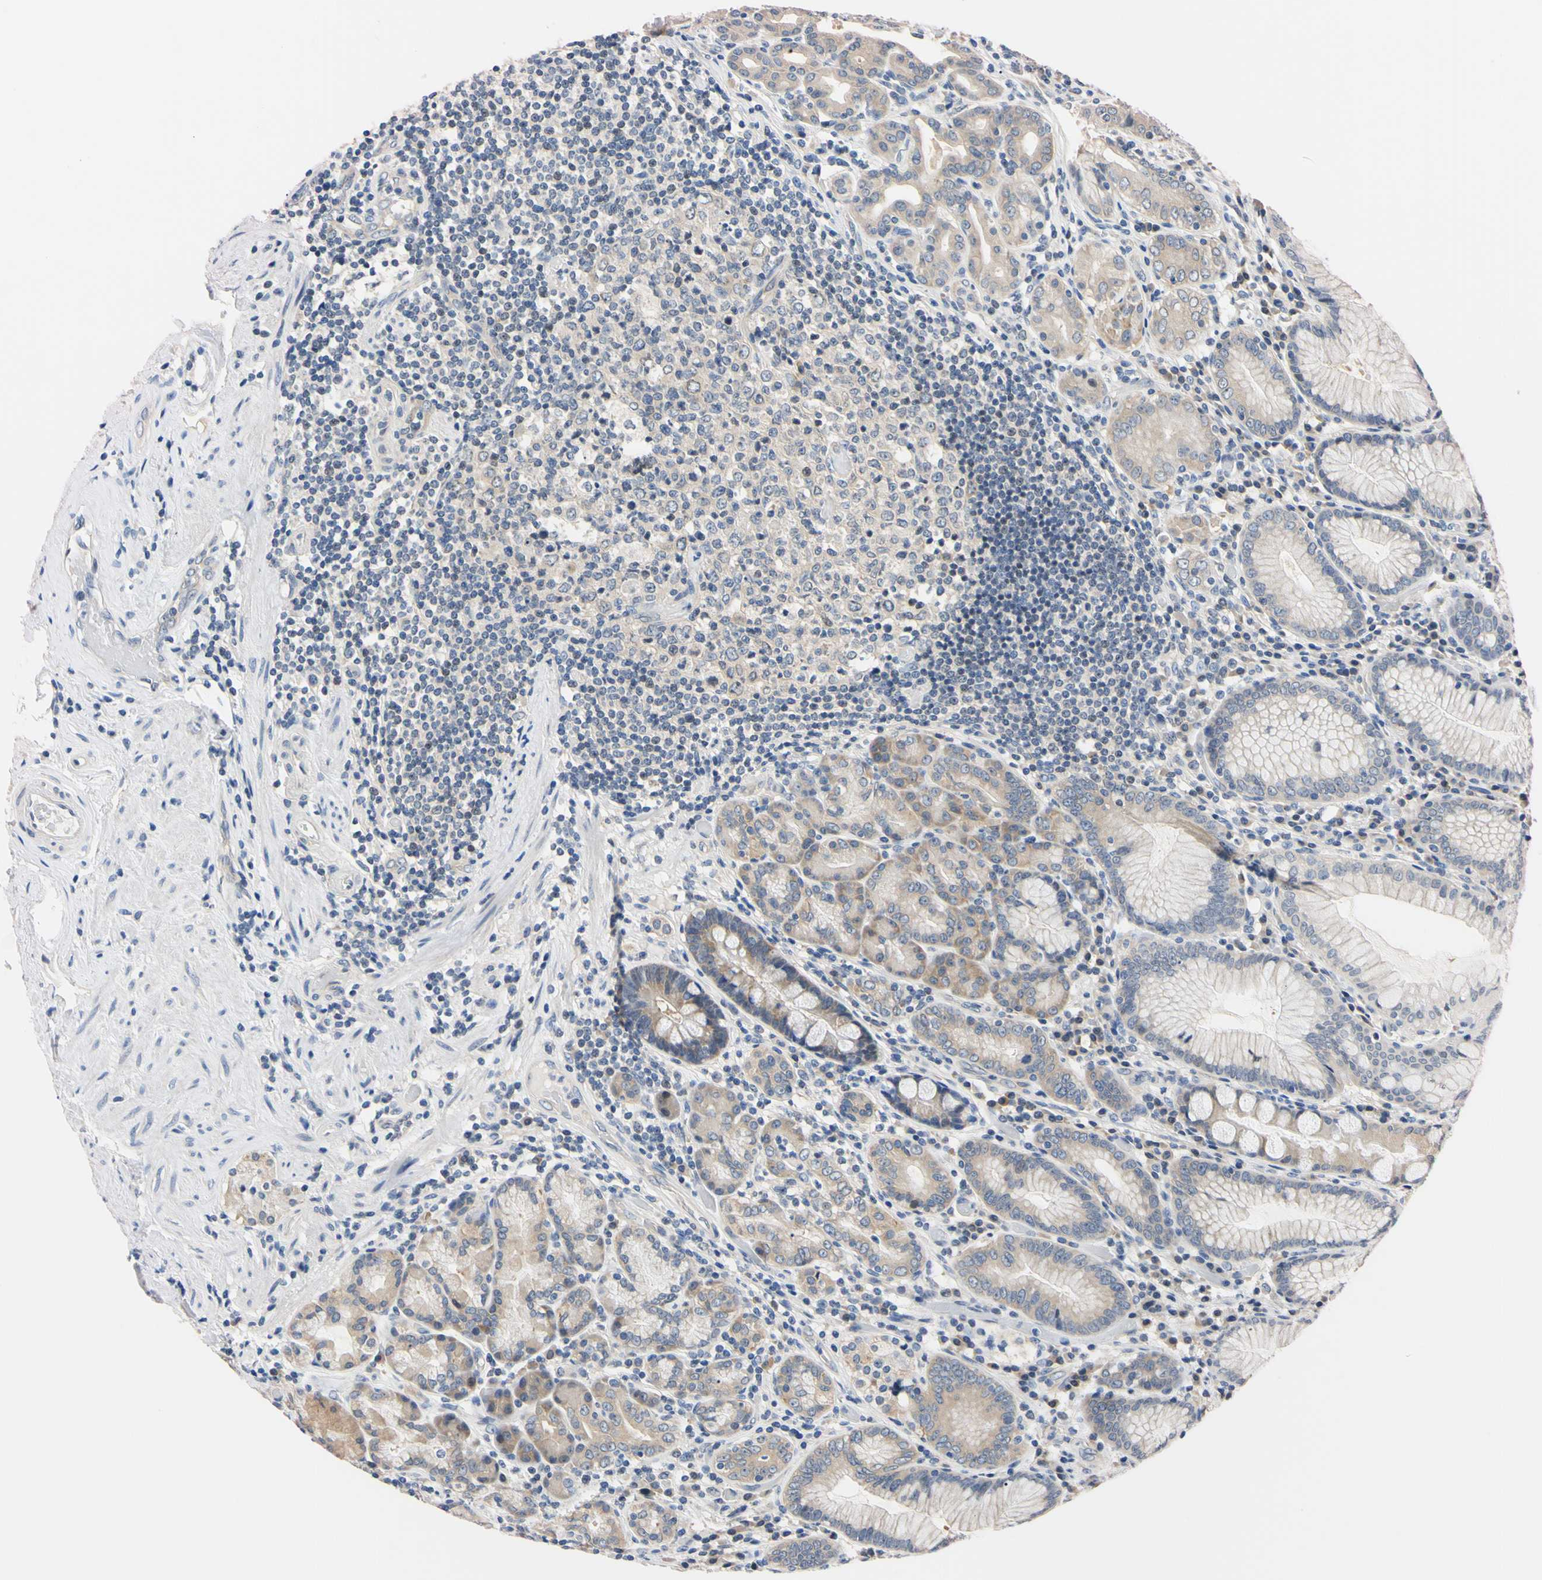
{"staining": {"intensity": "moderate", "quantity": "25%-75%", "location": "cytoplasmic/membranous"}, "tissue": "stomach", "cell_type": "Glandular cells", "image_type": "normal", "snomed": [{"axis": "morphology", "description": "Normal tissue, NOS"}, {"axis": "topography", "description": "Stomach, lower"}], "caption": "A micrograph of stomach stained for a protein reveals moderate cytoplasmic/membranous brown staining in glandular cells.", "gene": "RARS1", "patient": {"sex": "female", "age": 76}}